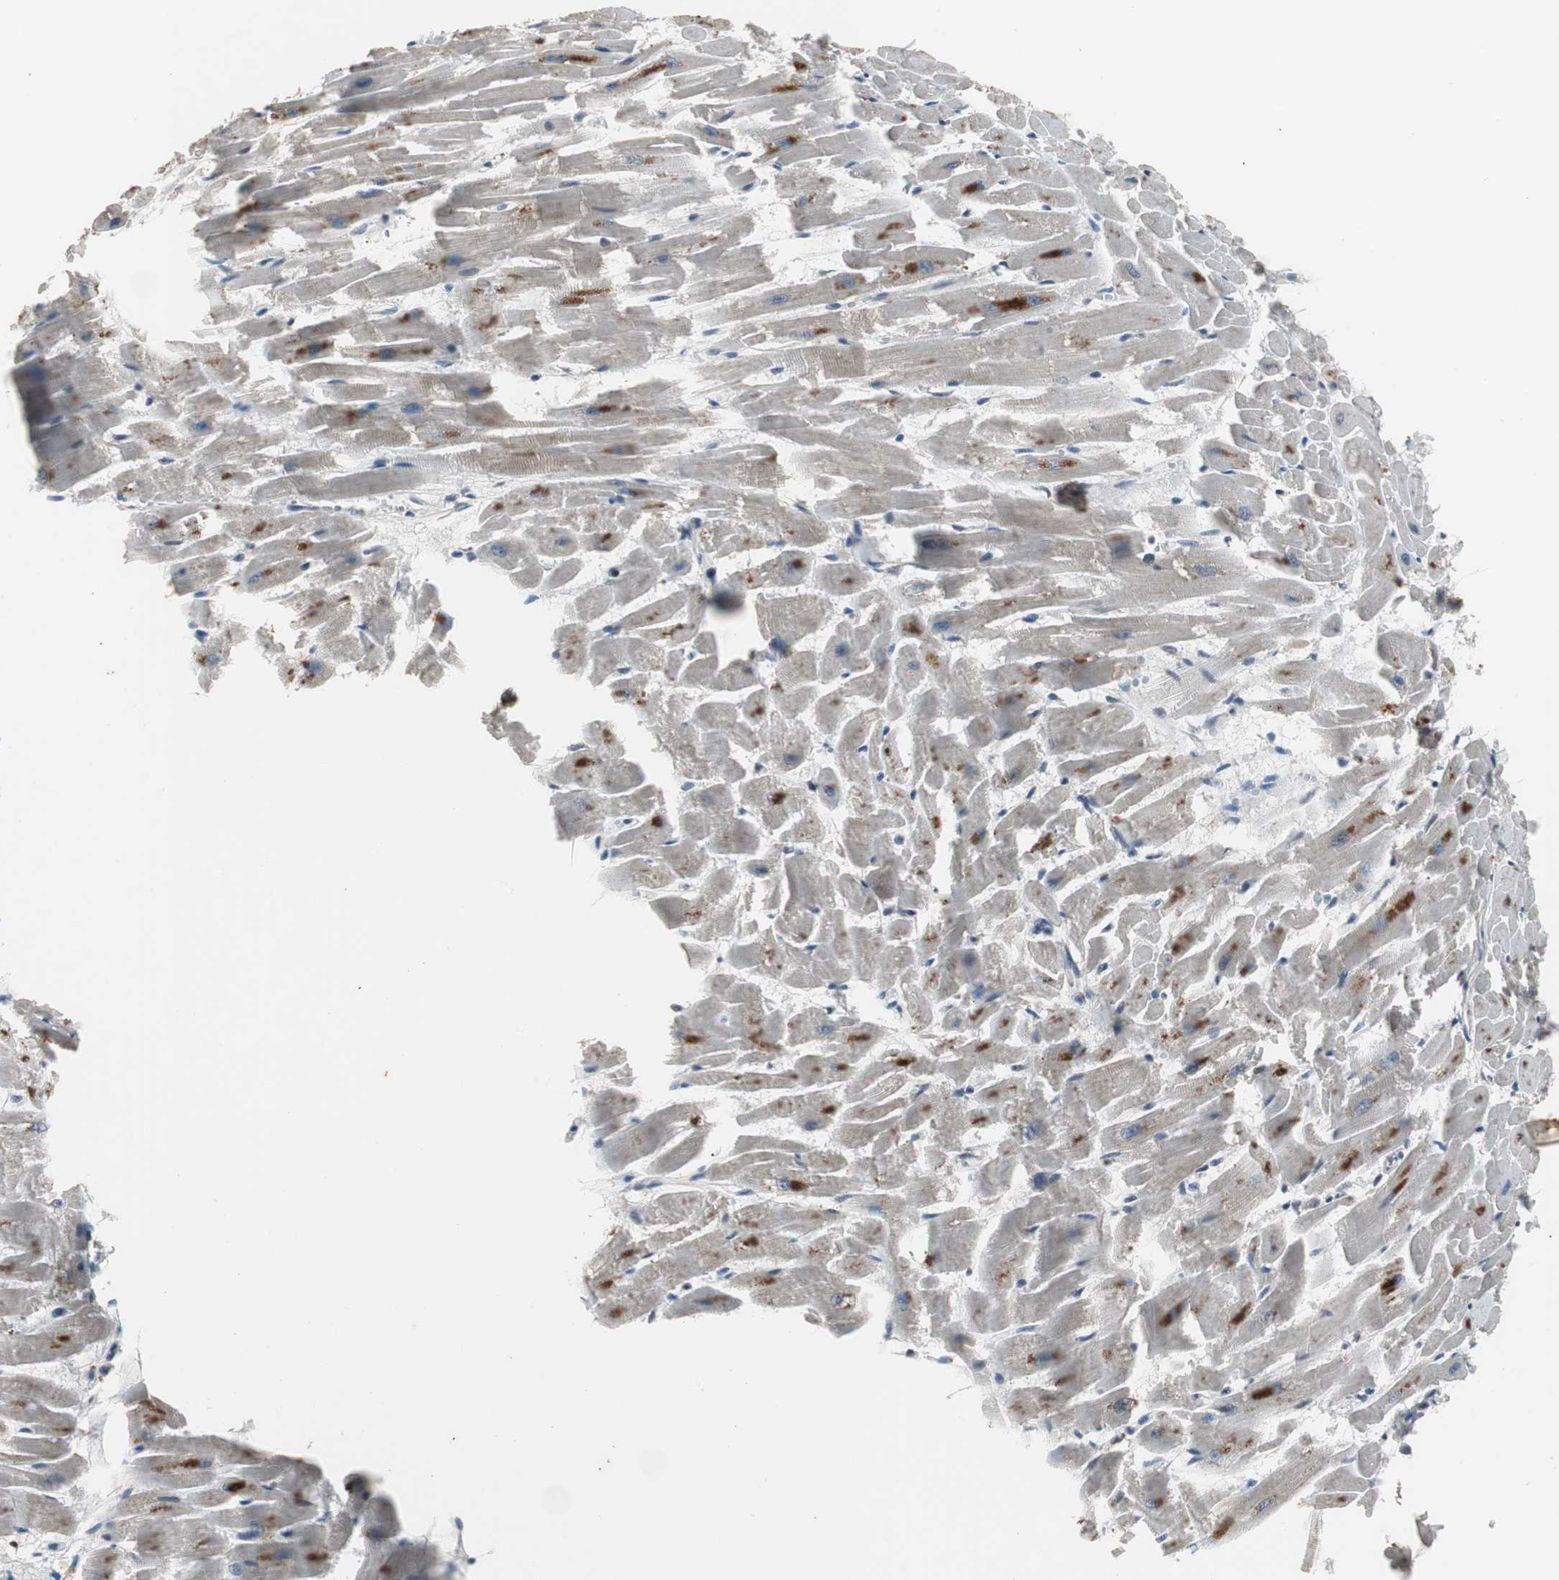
{"staining": {"intensity": "moderate", "quantity": ">75%", "location": "cytoplasmic/membranous"}, "tissue": "heart muscle", "cell_type": "Cardiomyocytes", "image_type": "normal", "snomed": [{"axis": "morphology", "description": "Normal tissue, NOS"}, {"axis": "topography", "description": "Heart"}], "caption": "Protein analysis of unremarkable heart muscle displays moderate cytoplasmic/membranous positivity in about >75% of cardiomyocytes.", "gene": "ZMPSTE24", "patient": {"sex": "female", "age": 19}}